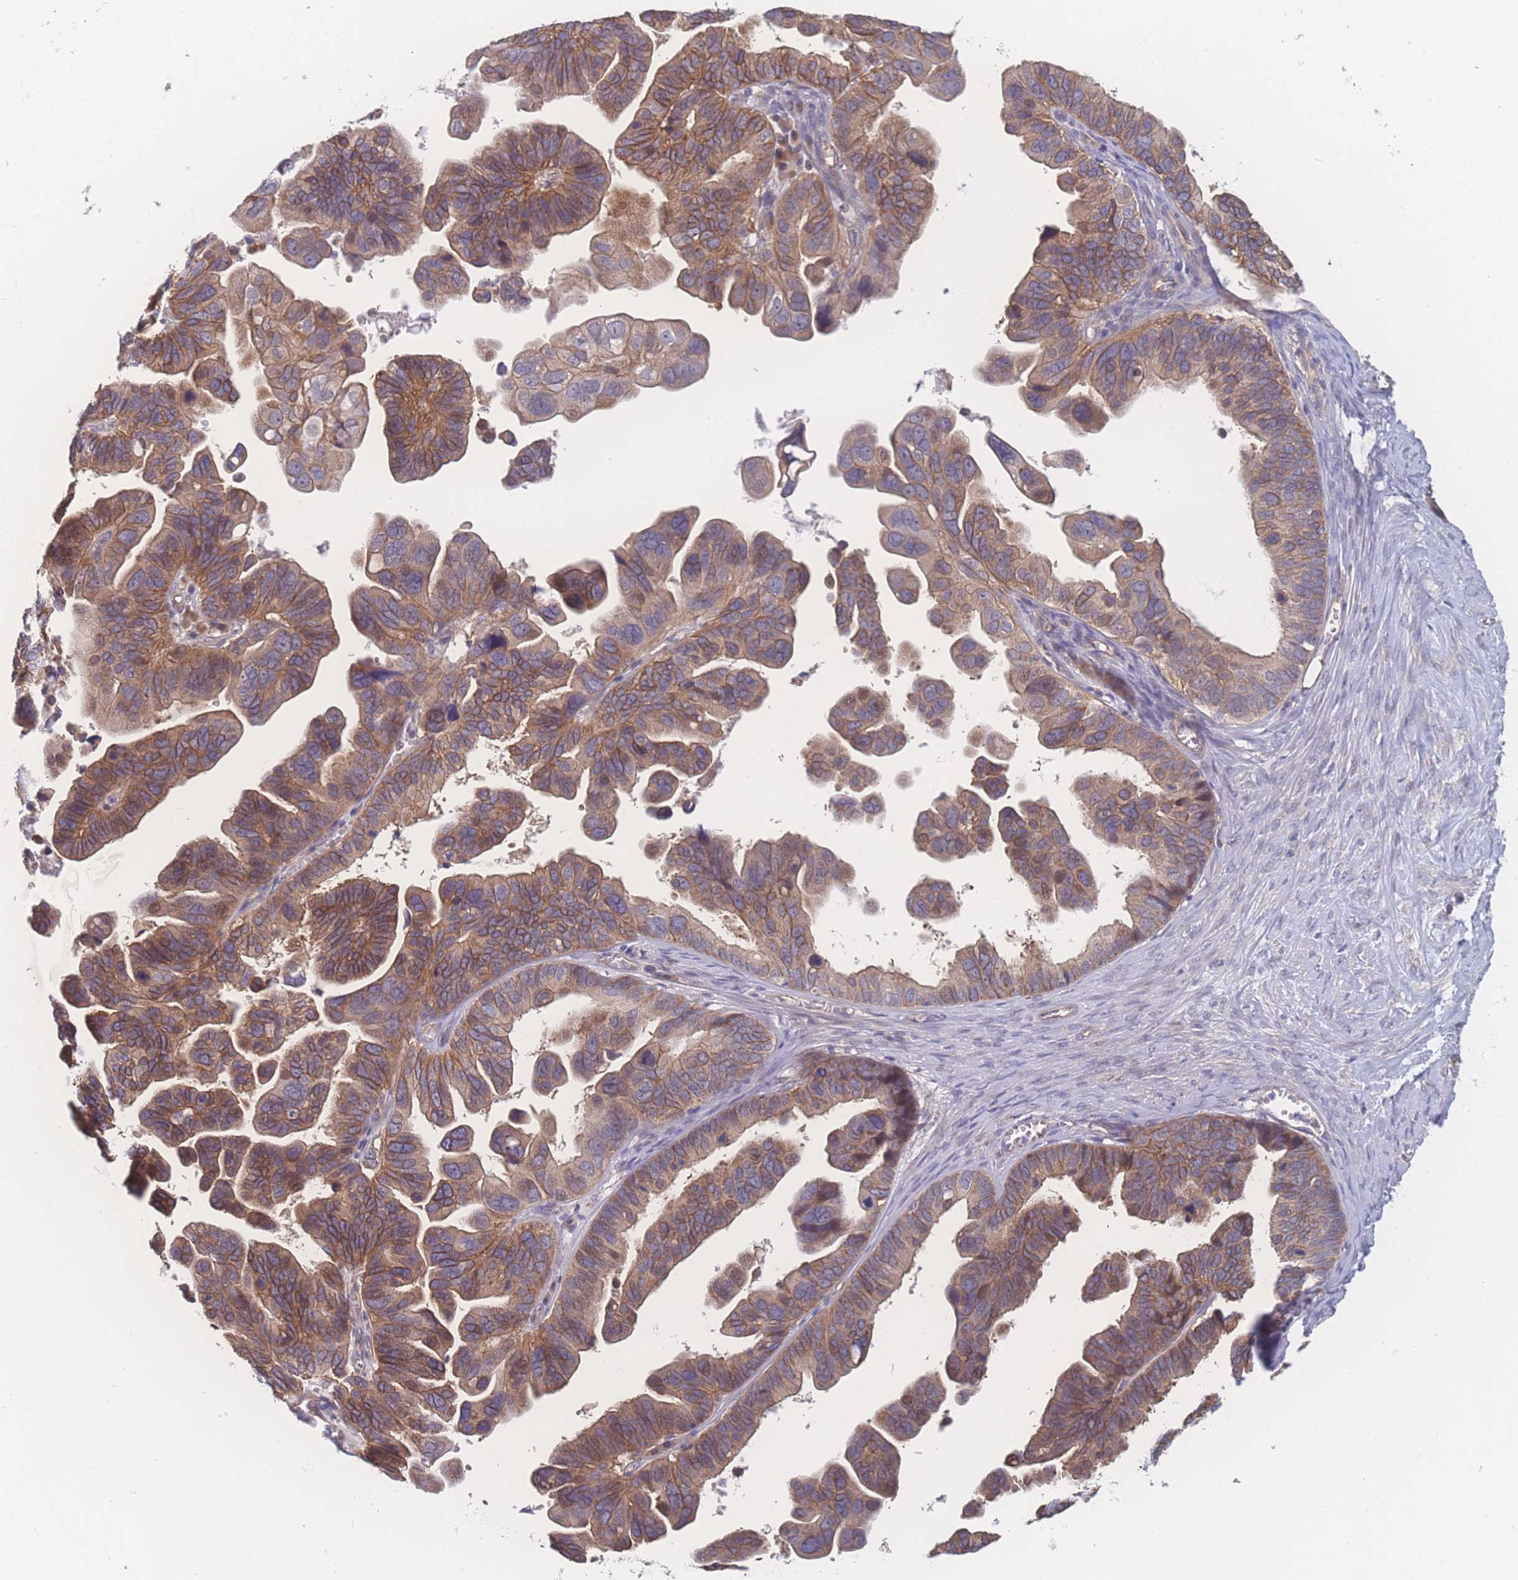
{"staining": {"intensity": "moderate", "quantity": ">75%", "location": "cytoplasmic/membranous"}, "tissue": "ovarian cancer", "cell_type": "Tumor cells", "image_type": "cancer", "snomed": [{"axis": "morphology", "description": "Cystadenocarcinoma, serous, NOS"}, {"axis": "topography", "description": "Ovary"}], "caption": "Ovarian cancer stained for a protein (brown) demonstrates moderate cytoplasmic/membranous positive expression in about >75% of tumor cells.", "gene": "CFAP97", "patient": {"sex": "female", "age": 56}}